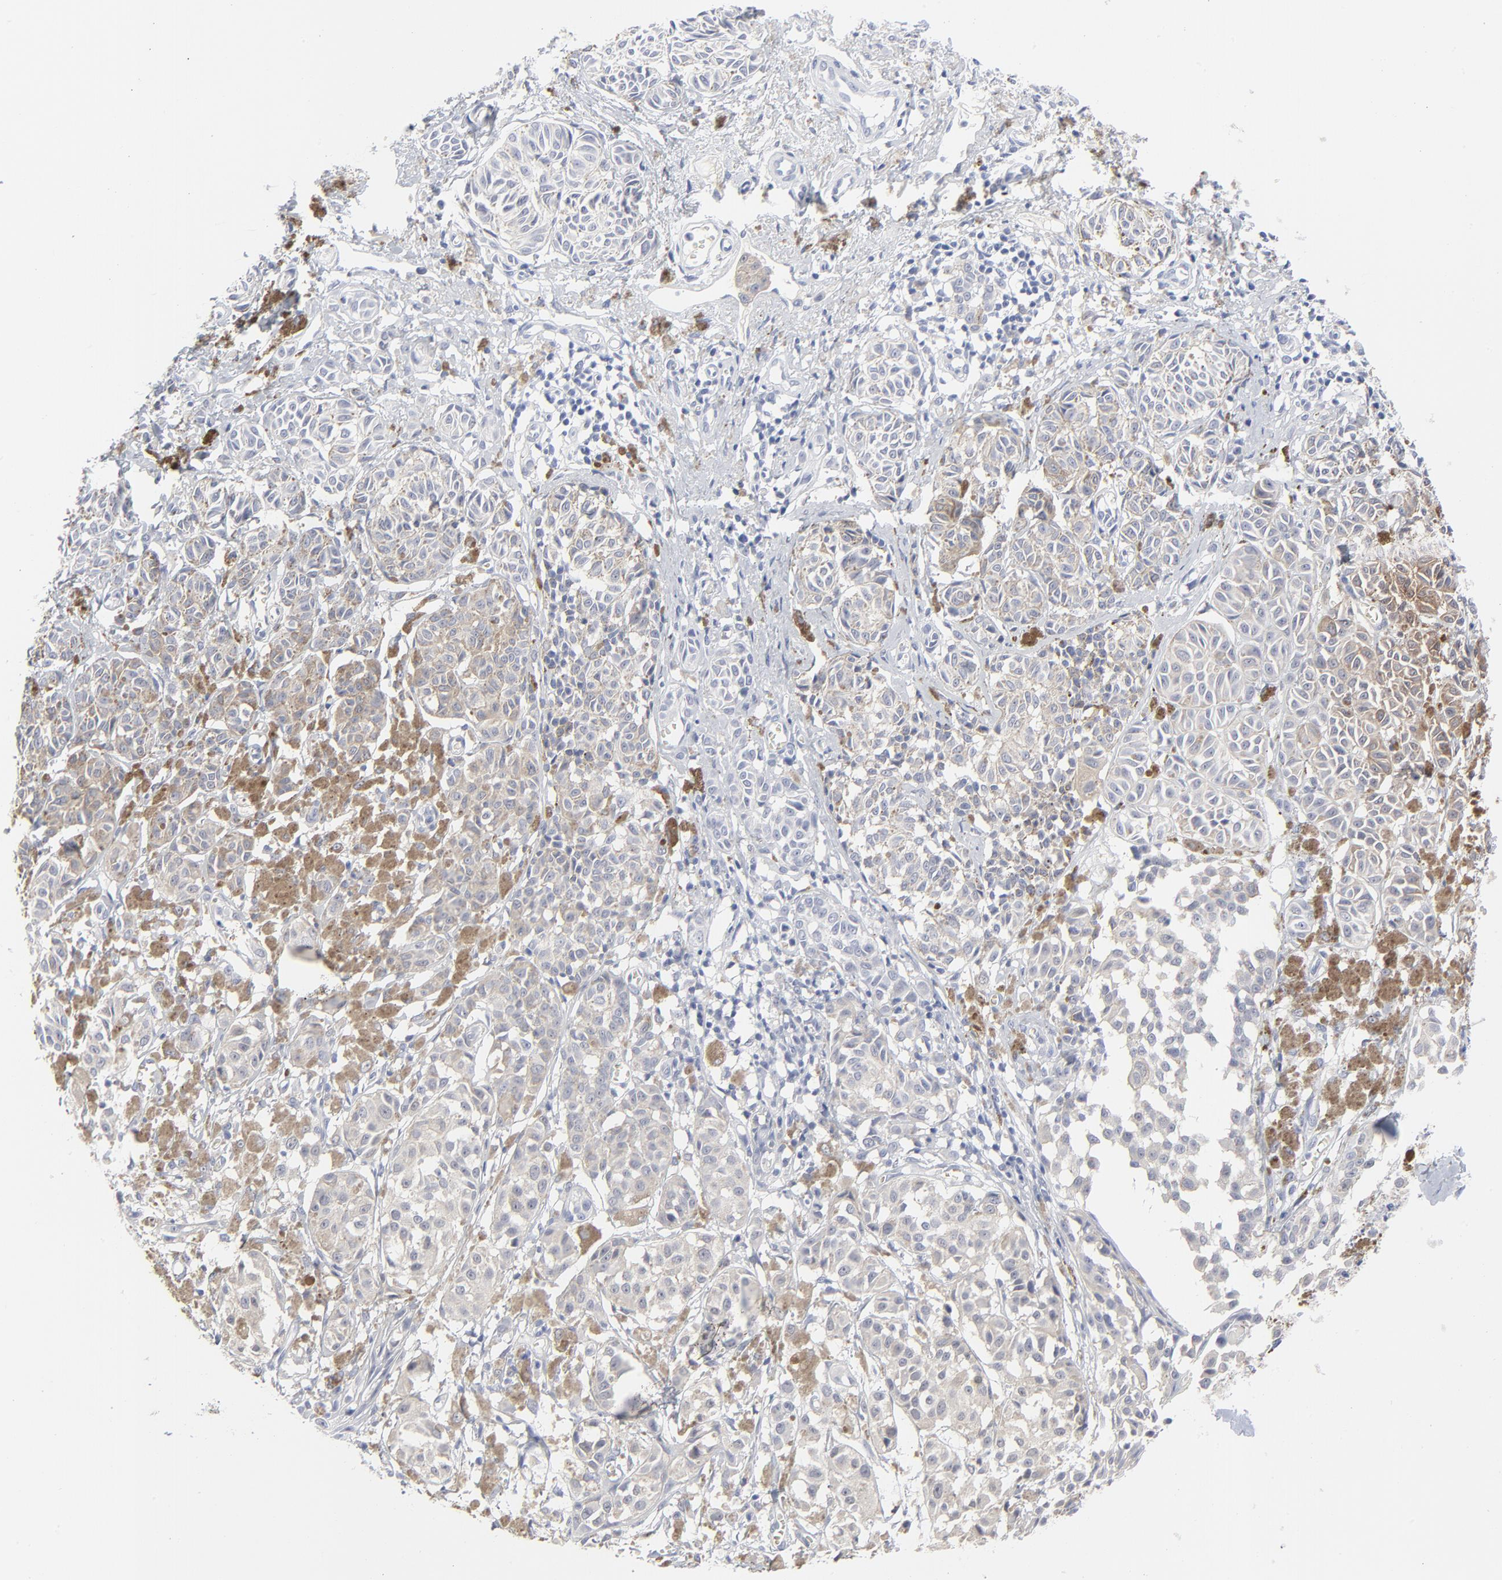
{"staining": {"intensity": "weak", "quantity": "25%-75%", "location": "cytoplasmic/membranous"}, "tissue": "melanoma", "cell_type": "Tumor cells", "image_type": "cancer", "snomed": [{"axis": "morphology", "description": "Malignant melanoma, NOS"}, {"axis": "topography", "description": "Skin"}], "caption": "Melanoma stained for a protein shows weak cytoplasmic/membranous positivity in tumor cells. (DAB IHC with brightfield microscopy, high magnification).", "gene": "CLEC4G", "patient": {"sex": "male", "age": 76}}